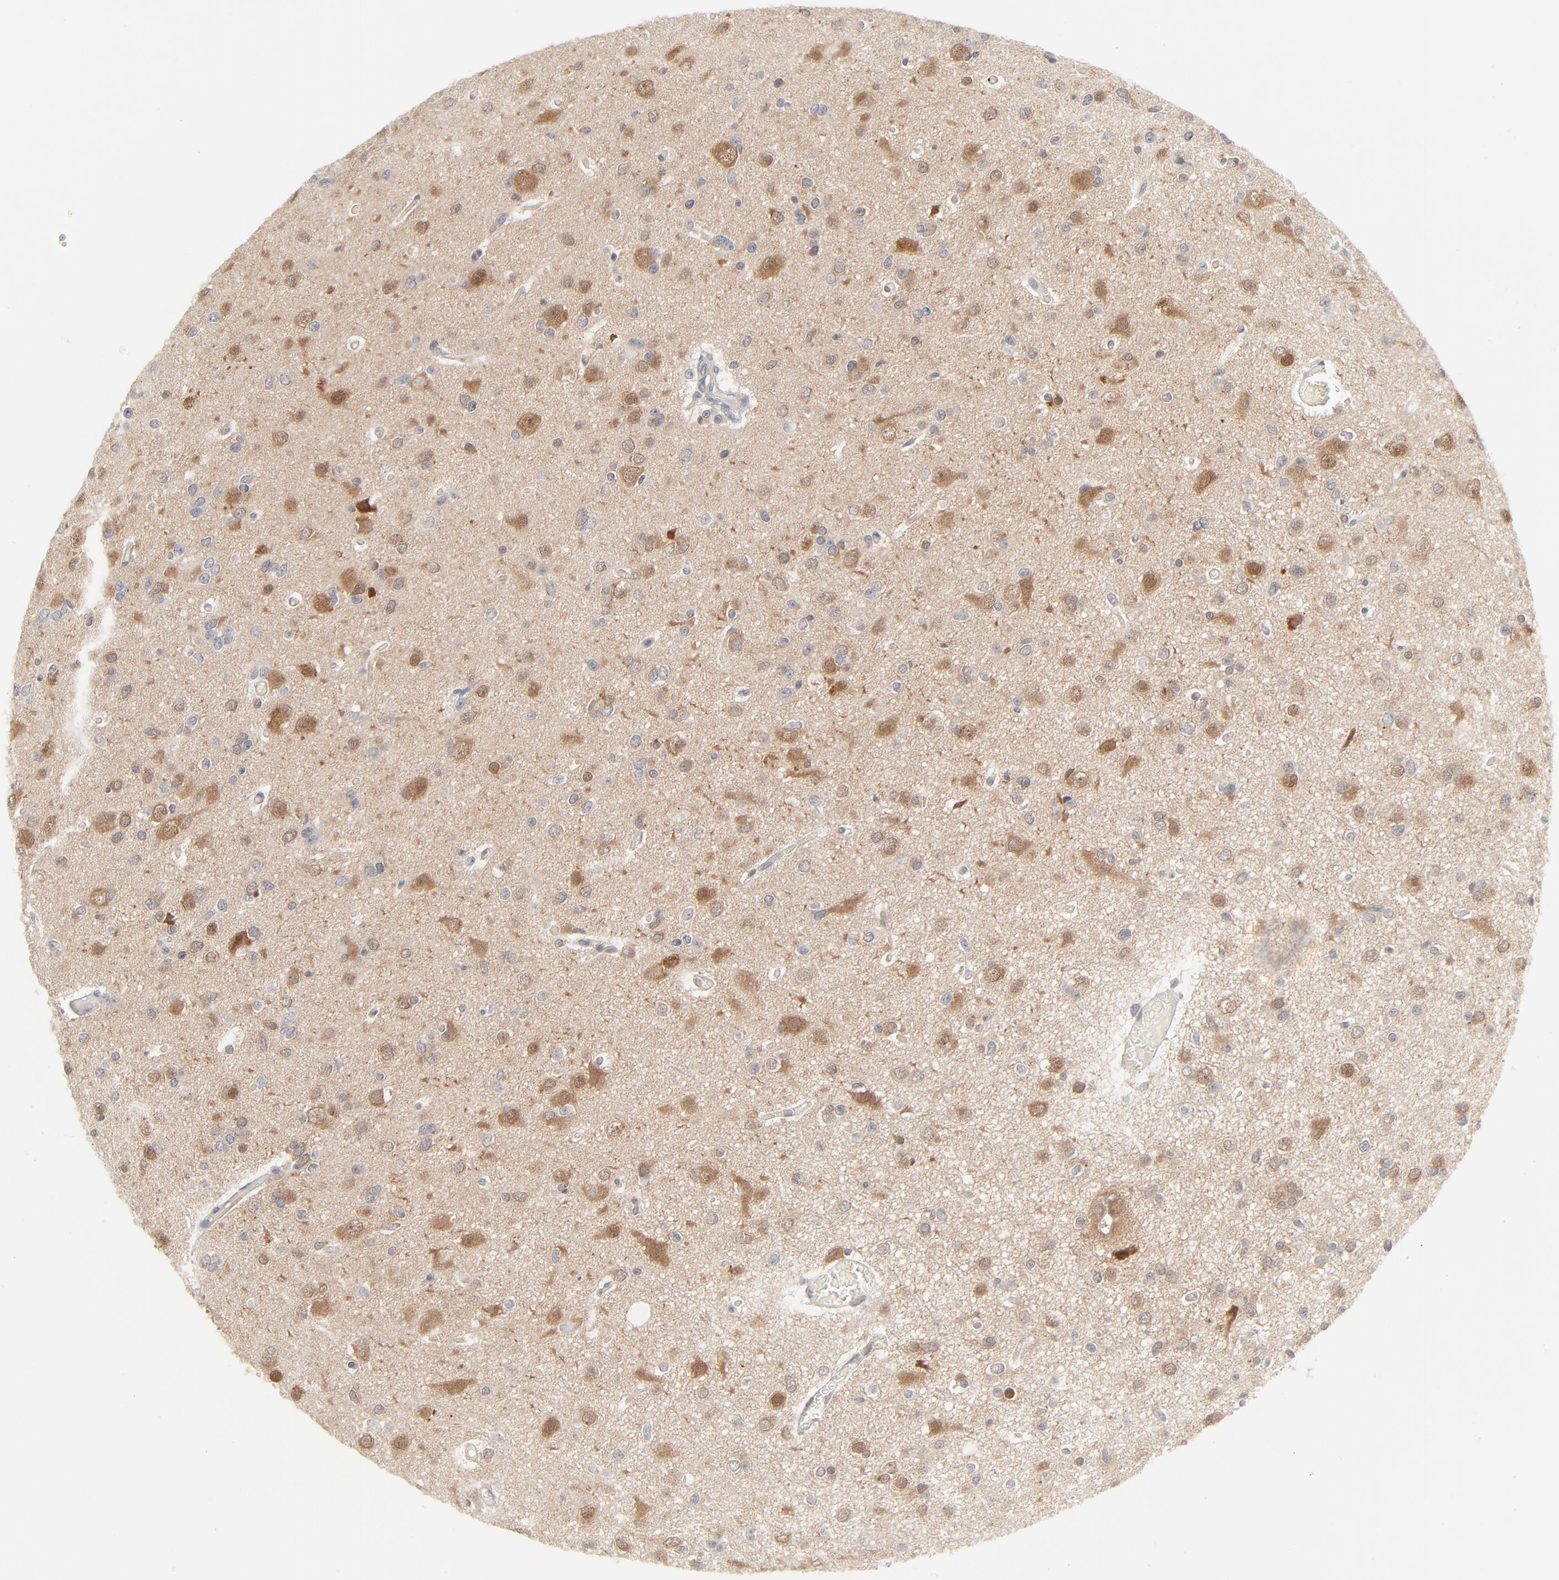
{"staining": {"intensity": "moderate", "quantity": "25%-75%", "location": "cytoplasmic/membranous"}, "tissue": "glioma", "cell_type": "Tumor cells", "image_type": "cancer", "snomed": [{"axis": "morphology", "description": "Glioma, malignant, Low grade"}, {"axis": "topography", "description": "Brain"}], "caption": "About 25%-75% of tumor cells in malignant glioma (low-grade) demonstrate moderate cytoplasmic/membranous protein staining as visualized by brown immunohistochemical staining.", "gene": "UBL4A", "patient": {"sex": "male", "age": 42}}